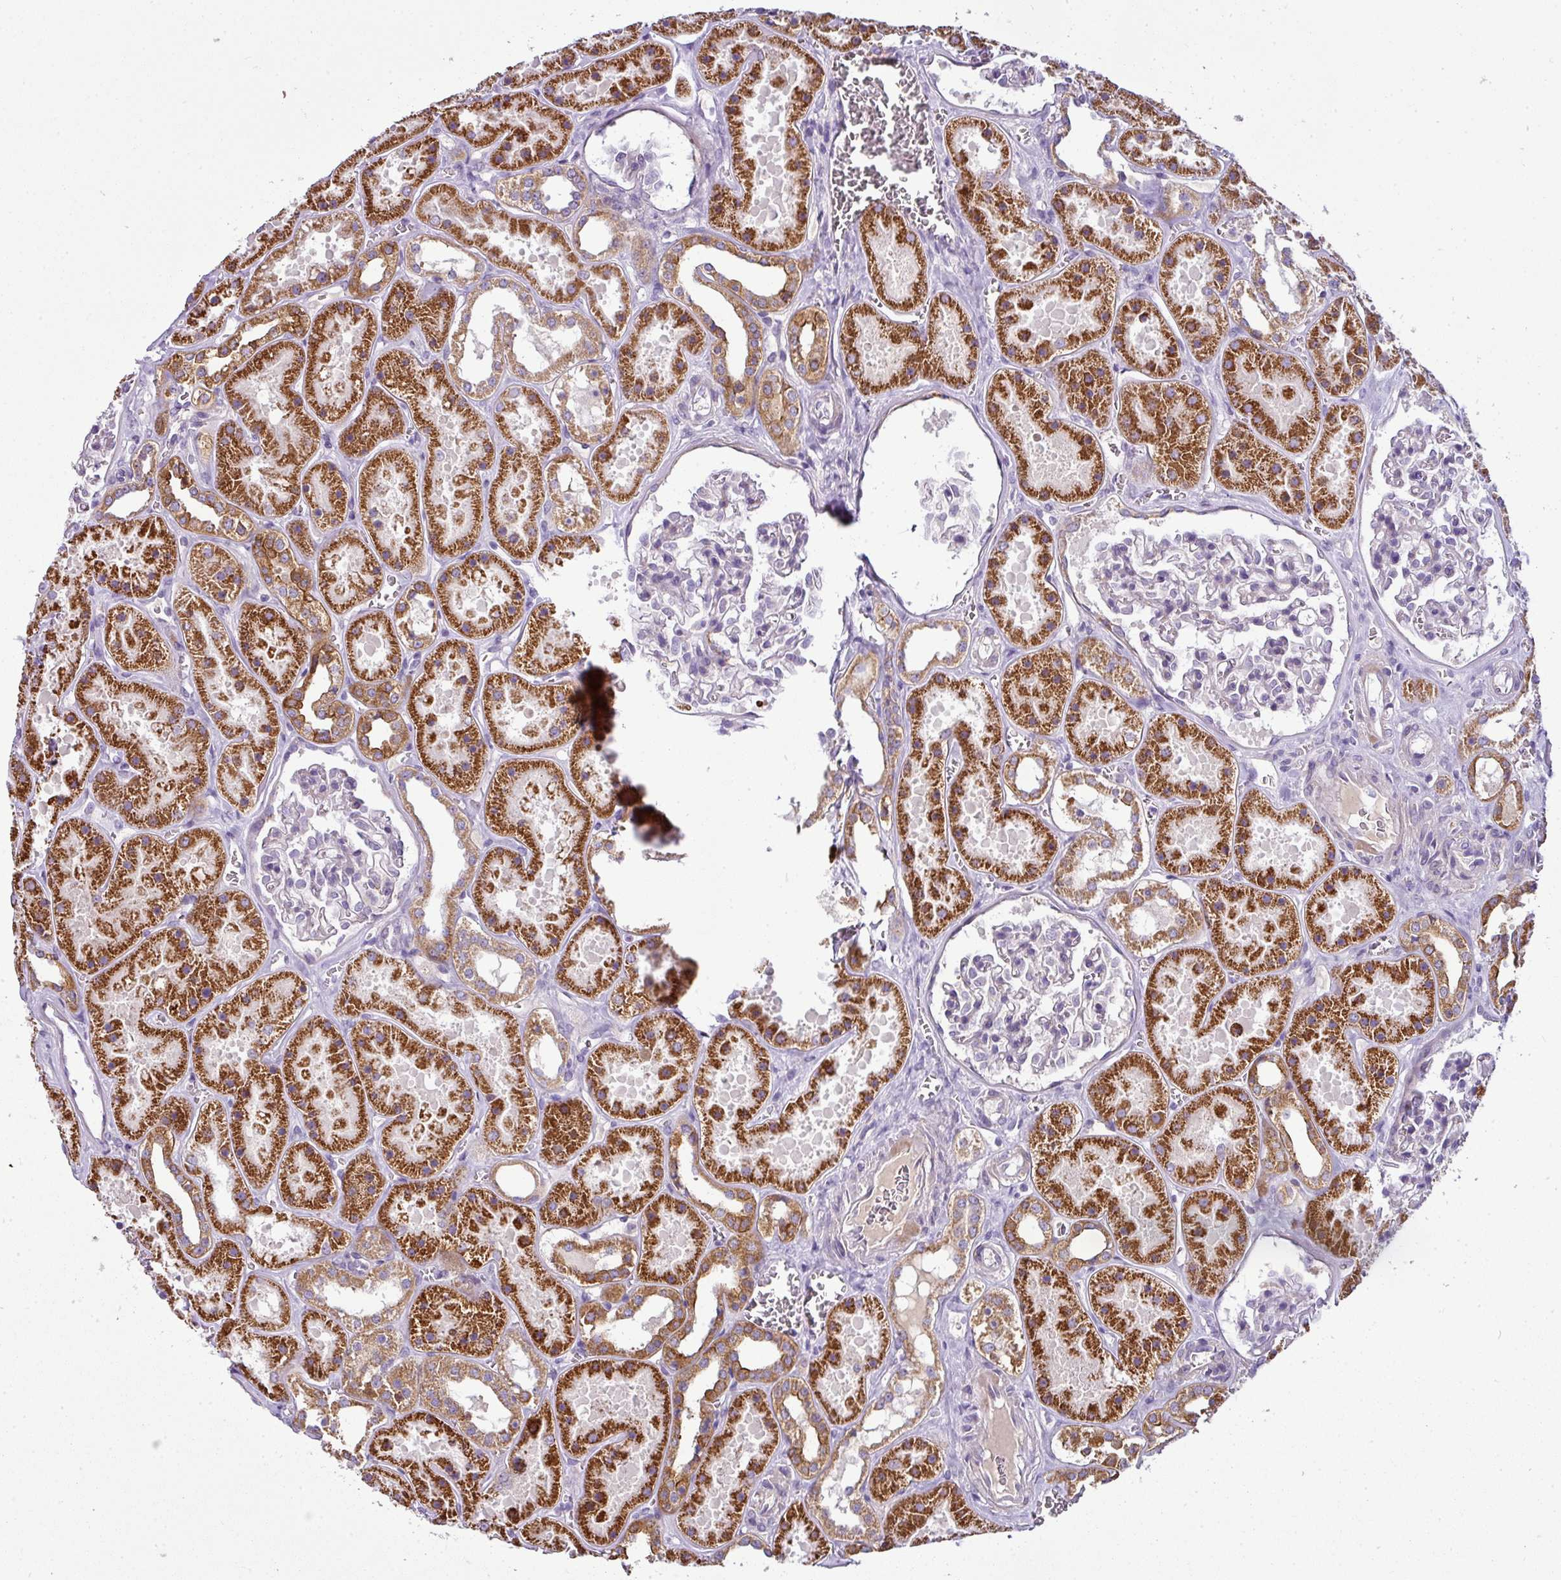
{"staining": {"intensity": "moderate", "quantity": "<25%", "location": "cytoplasmic/membranous"}, "tissue": "kidney", "cell_type": "Cells in glomeruli", "image_type": "normal", "snomed": [{"axis": "morphology", "description": "Normal tissue, NOS"}, {"axis": "topography", "description": "Kidney"}], "caption": "An image showing moderate cytoplasmic/membranous staining in about <25% of cells in glomeruli in benign kidney, as visualized by brown immunohistochemical staining.", "gene": "GAN", "patient": {"sex": "female", "age": 41}}